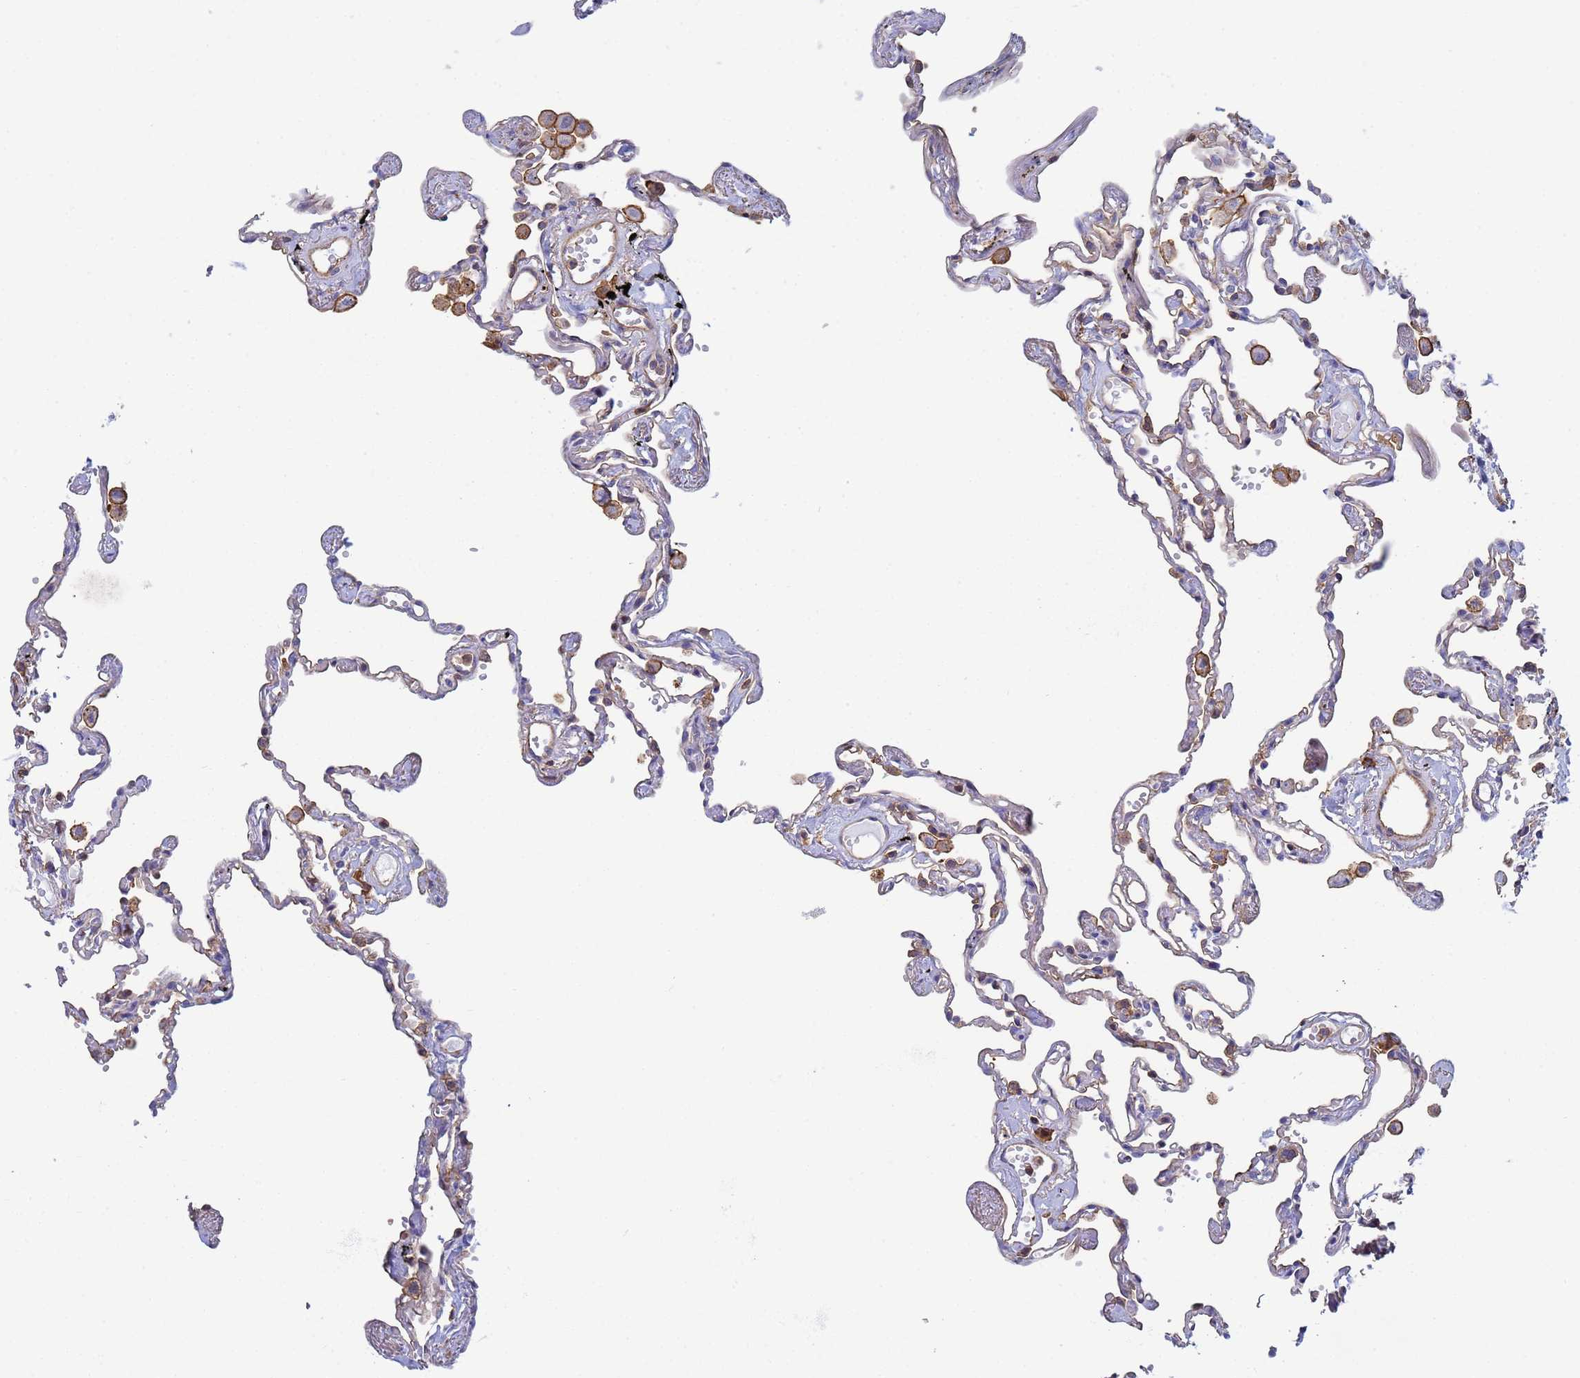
{"staining": {"intensity": "weak", "quantity": "<25%", "location": "cytoplasmic/membranous"}, "tissue": "lung", "cell_type": "Alveolar cells", "image_type": "normal", "snomed": [{"axis": "morphology", "description": "Normal tissue, NOS"}, {"axis": "topography", "description": "Lung"}], "caption": "Immunohistochemistry histopathology image of unremarkable lung stained for a protein (brown), which reveals no expression in alveolar cells. The staining was performed using DAB to visualize the protein expression in brown, while the nuclei were stained in blue with hematoxylin (Magnification: 20x).", "gene": "ZNG1A", "patient": {"sex": "female", "age": 67}}